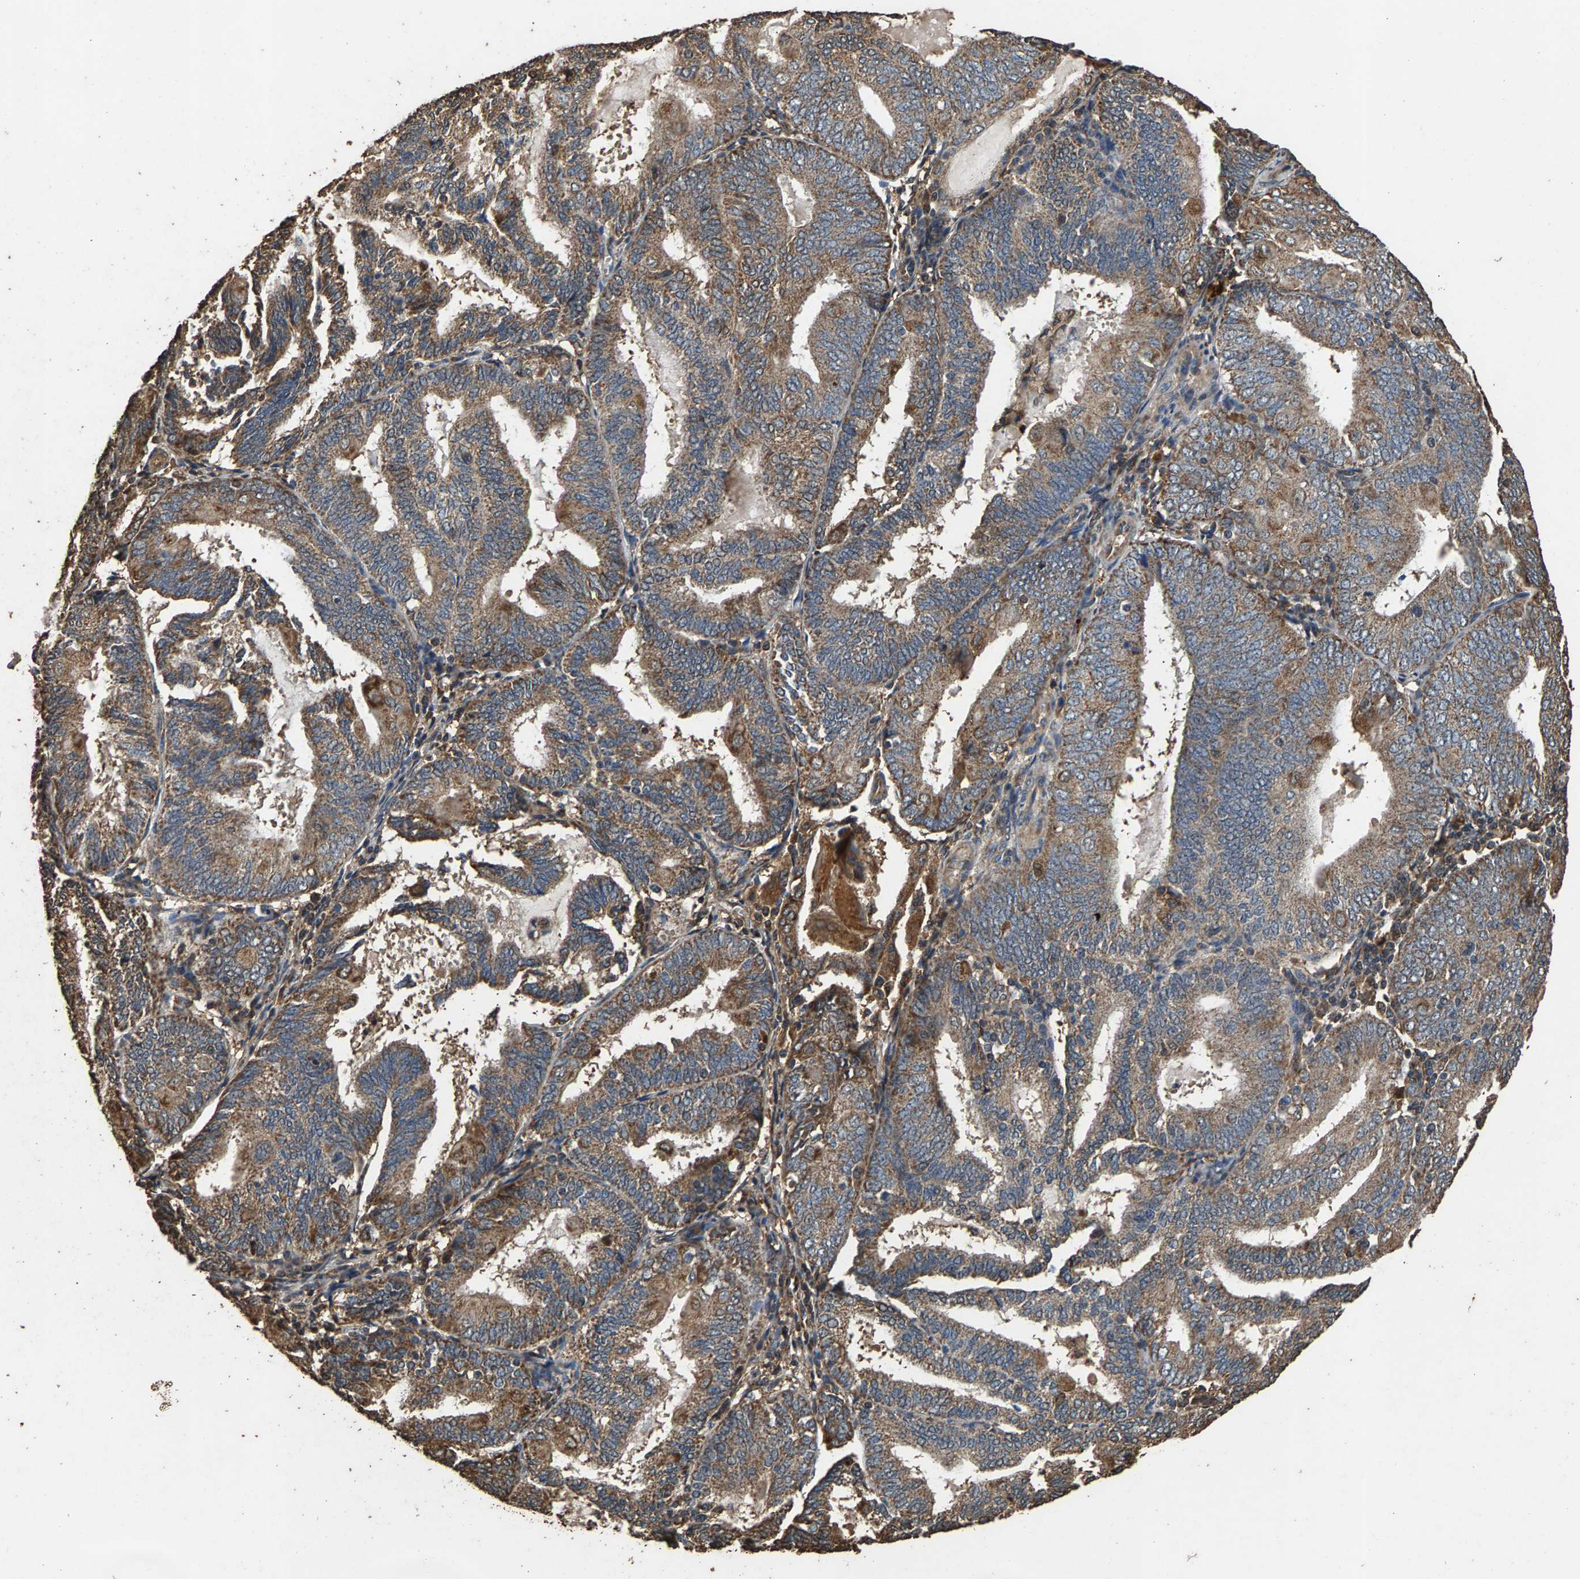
{"staining": {"intensity": "moderate", "quantity": ">75%", "location": "cytoplasmic/membranous"}, "tissue": "endometrial cancer", "cell_type": "Tumor cells", "image_type": "cancer", "snomed": [{"axis": "morphology", "description": "Adenocarcinoma, NOS"}, {"axis": "topography", "description": "Endometrium"}], "caption": "Protein expression analysis of adenocarcinoma (endometrial) exhibits moderate cytoplasmic/membranous staining in approximately >75% of tumor cells. The staining was performed using DAB (3,3'-diaminobenzidine) to visualize the protein expression in brown, while the nuclei were stained in blue with hematoxylin (Magnification: 20x).", "gene": "MRPL27", "patient": {"sex": "female", "age": 81}}